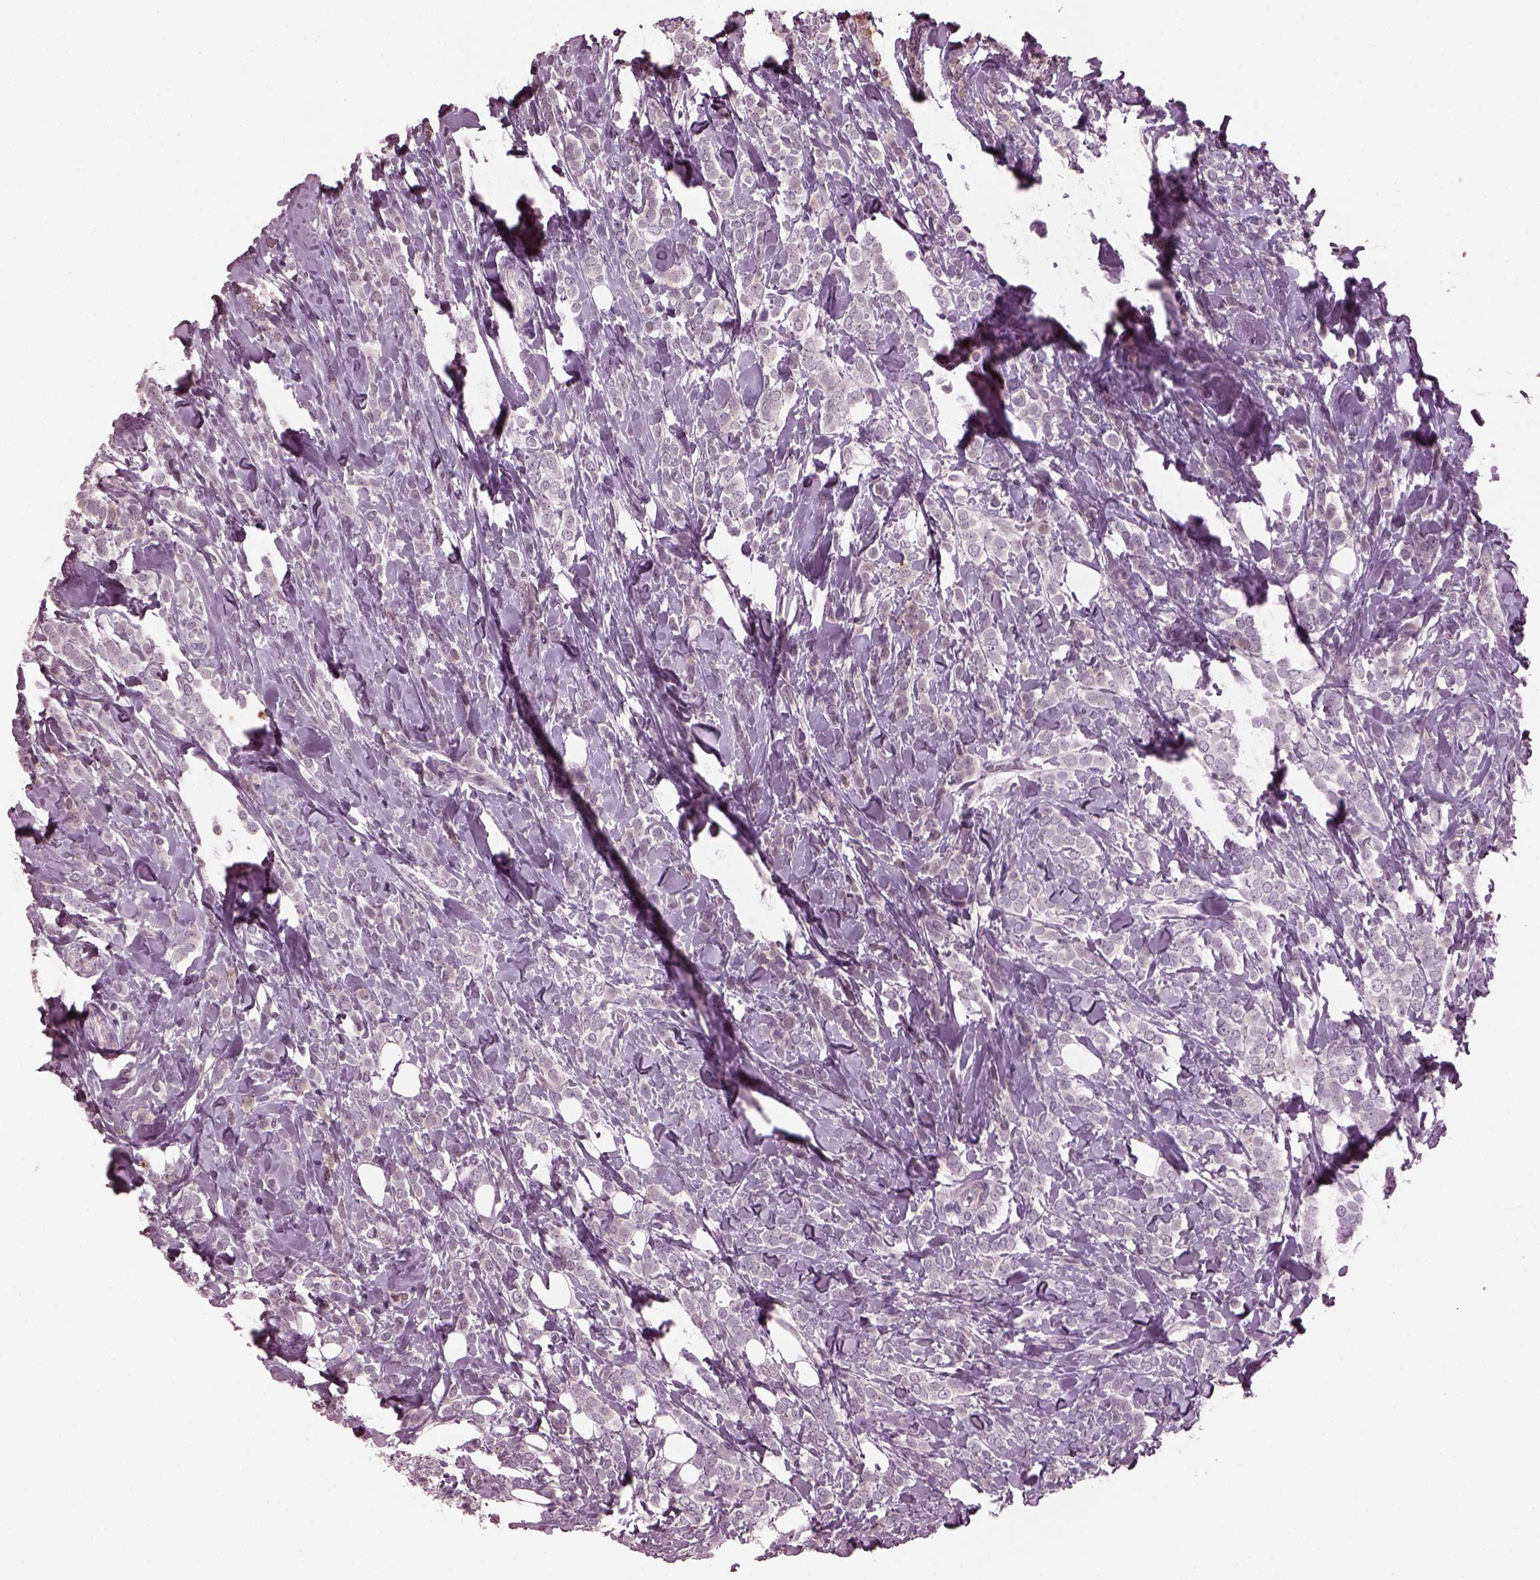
{"staining": {"intensity": "negative", "quantity": "none", "location": "none"}, "tissue": "breast cancer", "cell_type": "Tumor cells", "image_type": "cancer", "snomed": [{"axis": "morphology", "description": "Lobular carcinoma"}, {"axis": "topography", "description": "Breast"}], "caption": "IHC histopathology image of neoplastic tissue: breast cancer stained with DAB reveals no significant protein staining in tumor cells.", "gene": "BFSP1", "patient": {"sex": "female", "age": 49}}